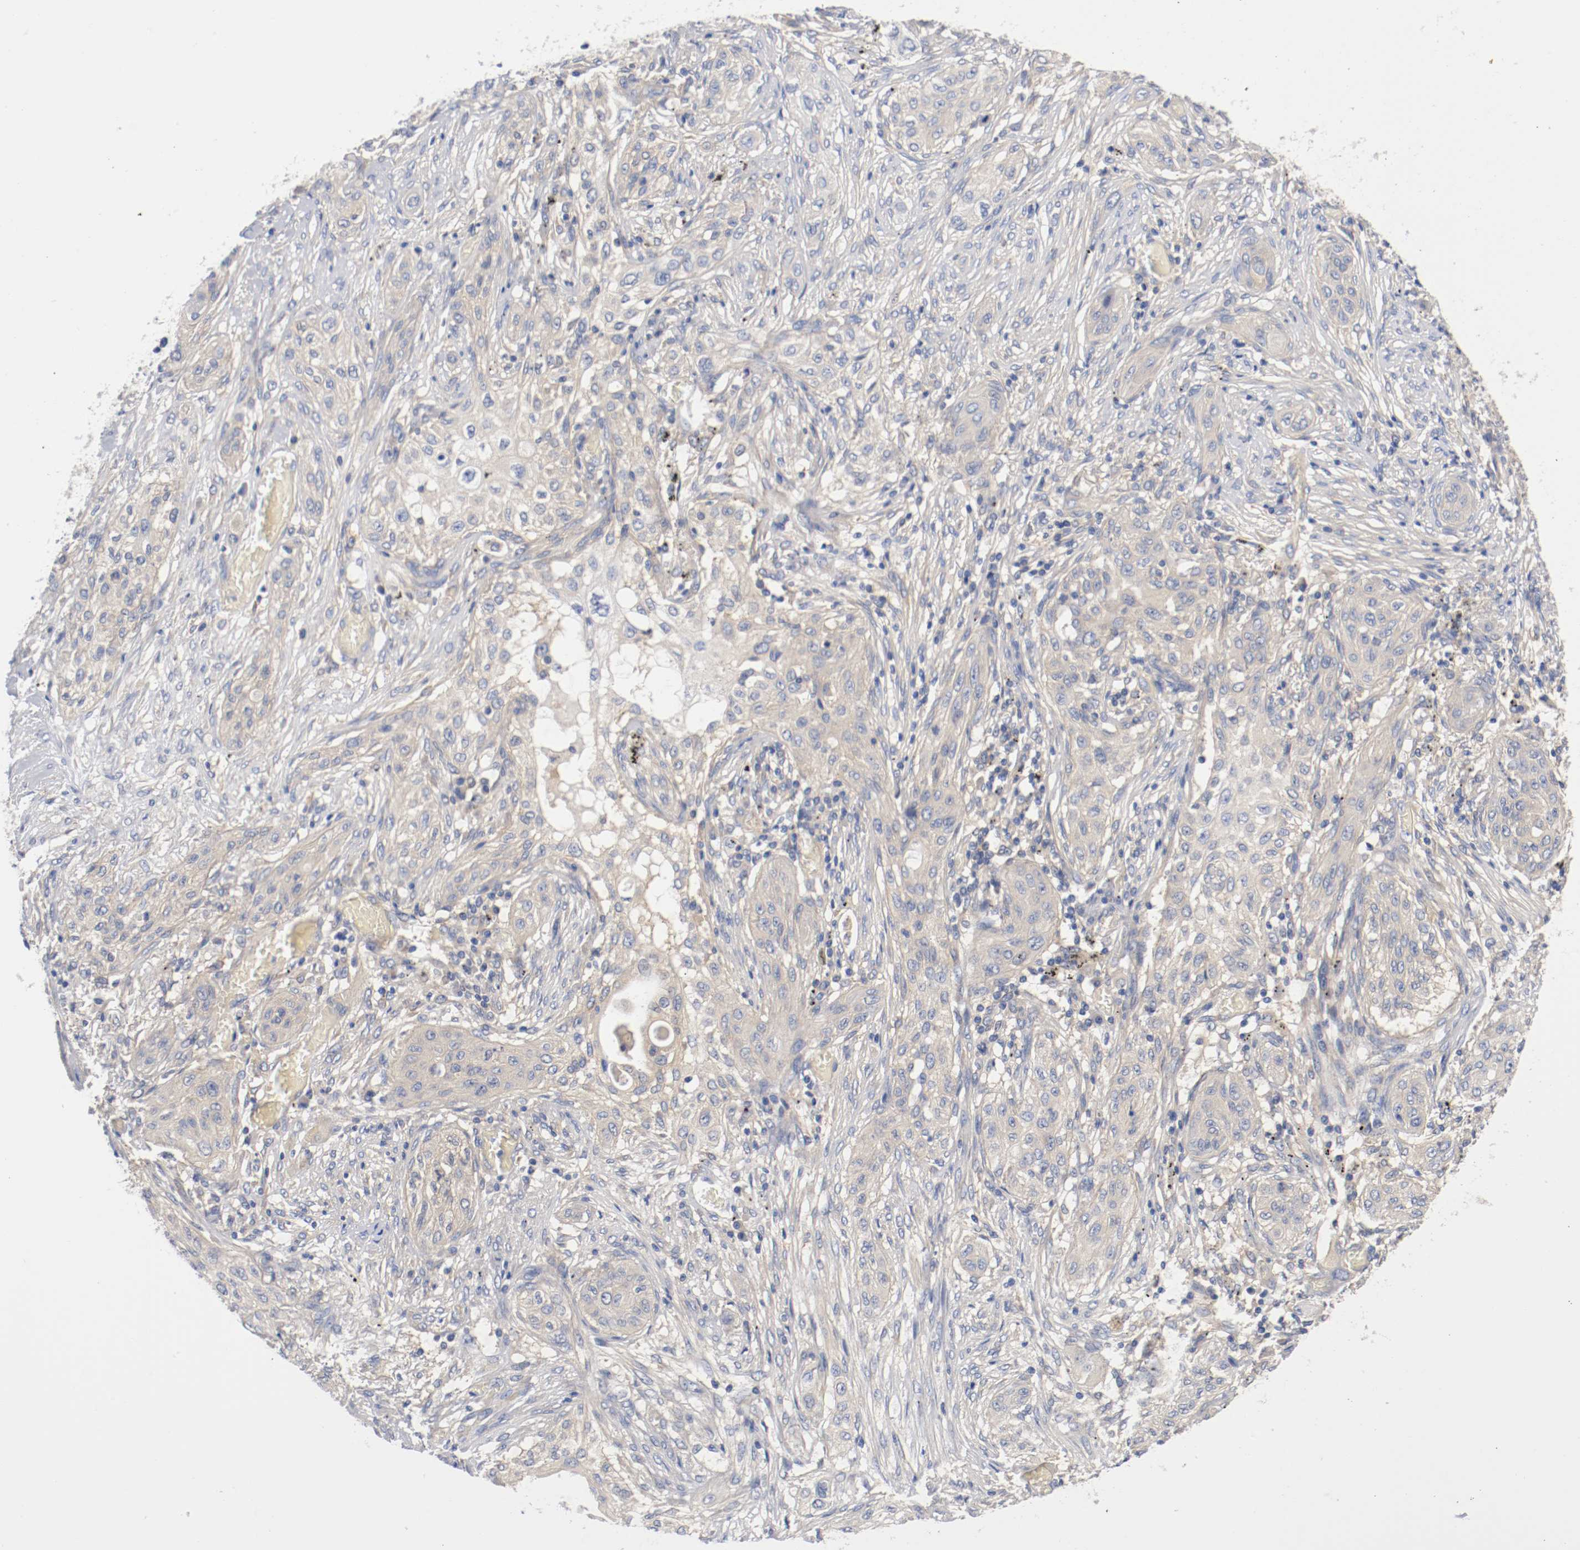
{"staining": {"intensity": "weak", "quantity": ">75%", "location": "cytoplasmic/membranous"}, "tissue": "lung cancer", "cell_type": "Tumor cells", "image_type": "cancer", "snomed": [{"axis": "morphology", "description": "Squamous cell carcinoma, NOS"}, {"axis": "topography", "description": "Lung"}], "caption": "The immunohistochemical stain labels weak cytoplasmic/membranous expression in tumor cells of lung cancer tissue. The staining is performed using DAB brown chromogen to label protein expression. The nuclei are counter-stained blue using hematoxylin.", "gene": "HGS", "patient": {"sex": "female", "age": 47}}